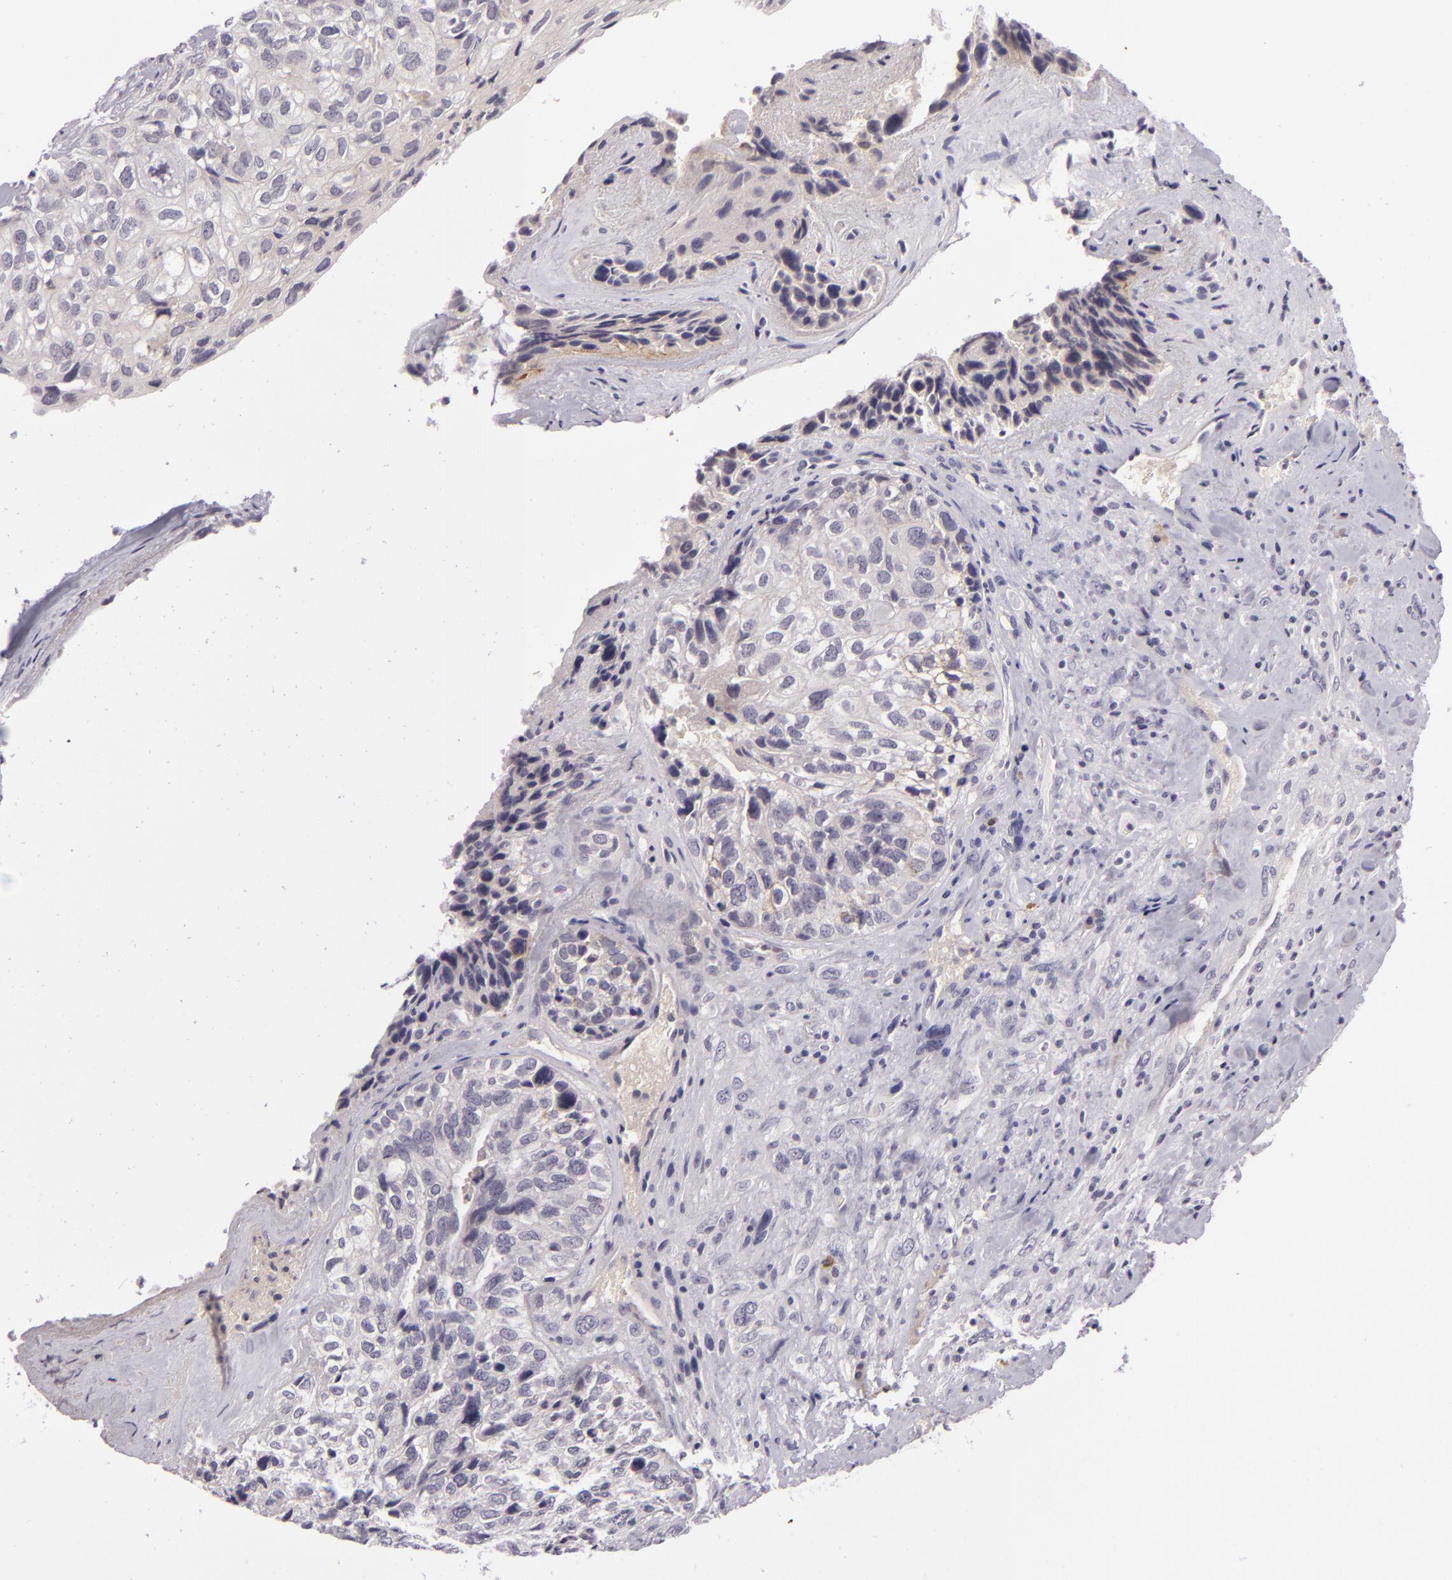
{"staining": {"intensity": "weak", "quantity": "<25%", "location": "cytoplasmic/membranous"}, "tissue": "breast cancer", "cell_type": "Tumor cells", "image_type": "cancer", "snomed": [{"axis": "morphology", "description": "Neoplasm, malignant, NOS"}, {"axis": "topography", "description": "Breast"}], "caption": "Immunohistochemistry histopathology image of human malignant neoplasm (breast) stained for a protein (brown), which shows no expression in tumor cells.", "gene": "DAG1", "patient": {"sex": "female", "age": 50}}